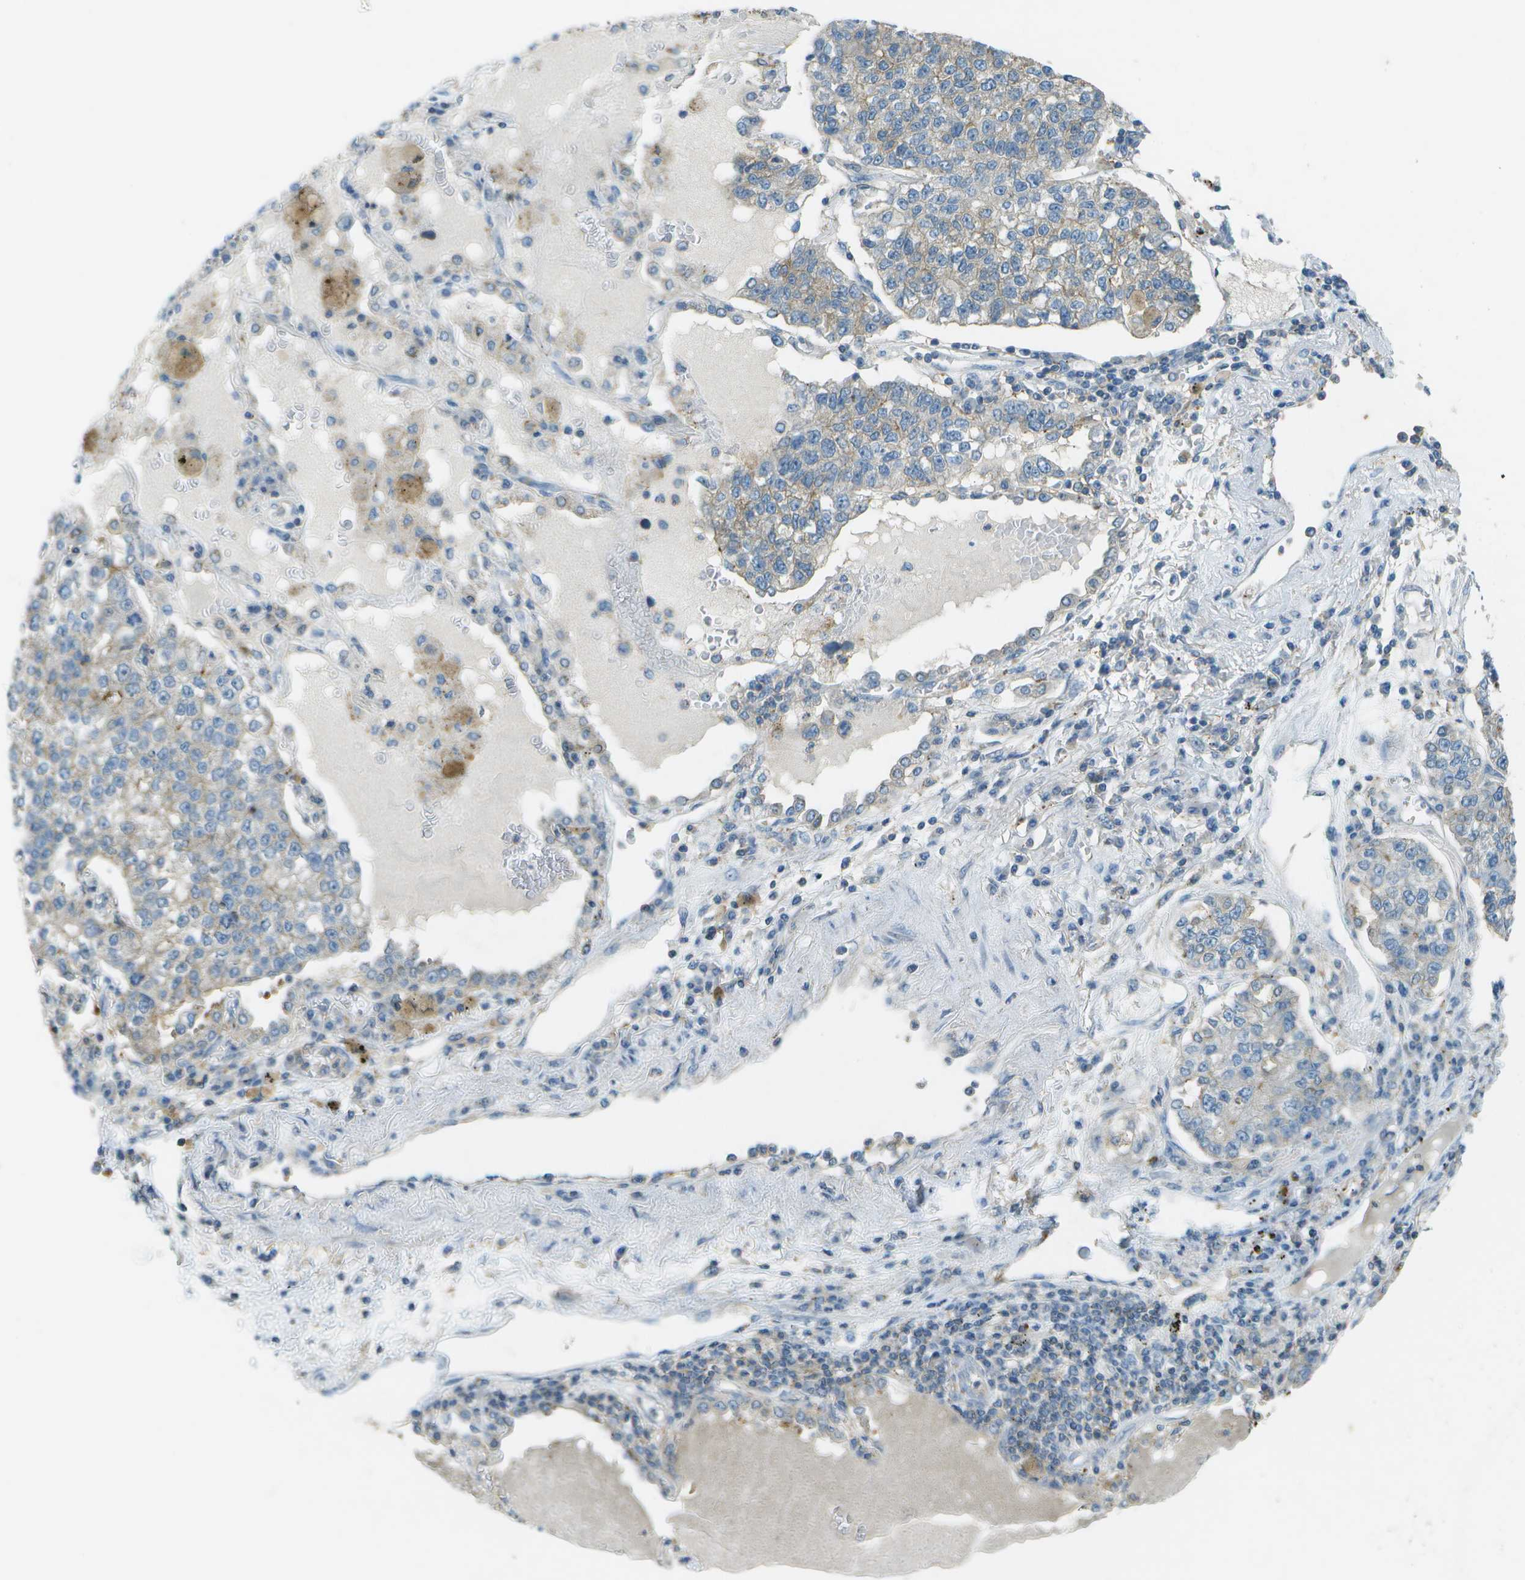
{"staining": {"intensity": "weak", "quantity": "<25%", "location": "cytoplasmic/membranous"}, "tissue": "lung cancer", "cell_type": "Tumor cells", "image_type": "cancer", "snomed": [{"axis": "morphology", "description": "Adenocarcinoma, NOS"}, {"axis": "topography", "description": "Lung"}], "caption": "The photomicrograph exhibits no significant expression in tumor cells of lung adenocarcinoma. Nuclei are stained in blue.", "gene": "LRRC66", "patient": {"sex": "male", "age": 49}}